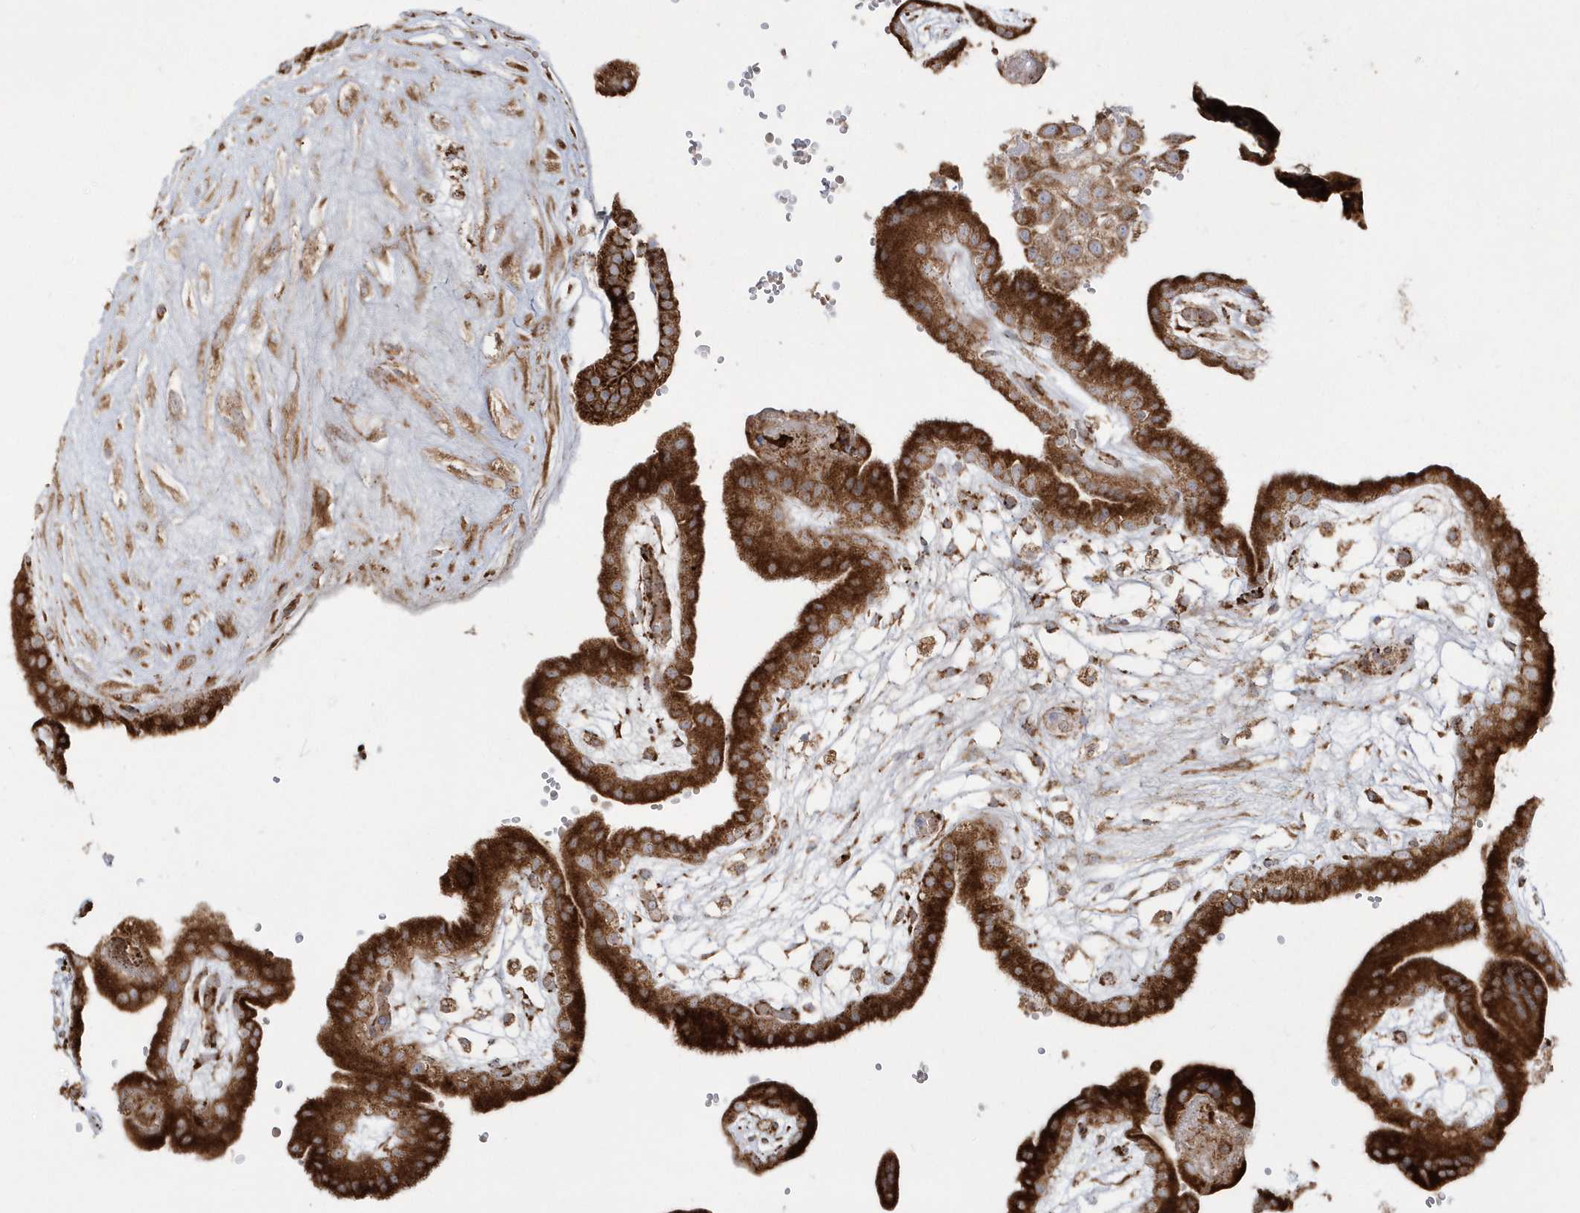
{"staining": {"intensity": "strong", "quantity": ">75%", "location": "cytoplasmic/membranous"}, "tissue": "placenta", "cell_type": "Trophoblastic cells", "image_type": "normal", "snomed": [{"axis": "morphology", "description": "Normal tissue, NOS"}, {"axis": "topography", "description": "Placenta"}], "caption": "IHC micrograph of unremarkable placenta: placenta stained using immunohistochemistry exhibits high levels of strong protein expression localized specifically in the cytoplasmic/membranous of trophoblastic cells, appearing as a cytoplasmic/membranous brown color.", "gene": "SH3BP2", "patient": {"sex": "female", "age": 18}}